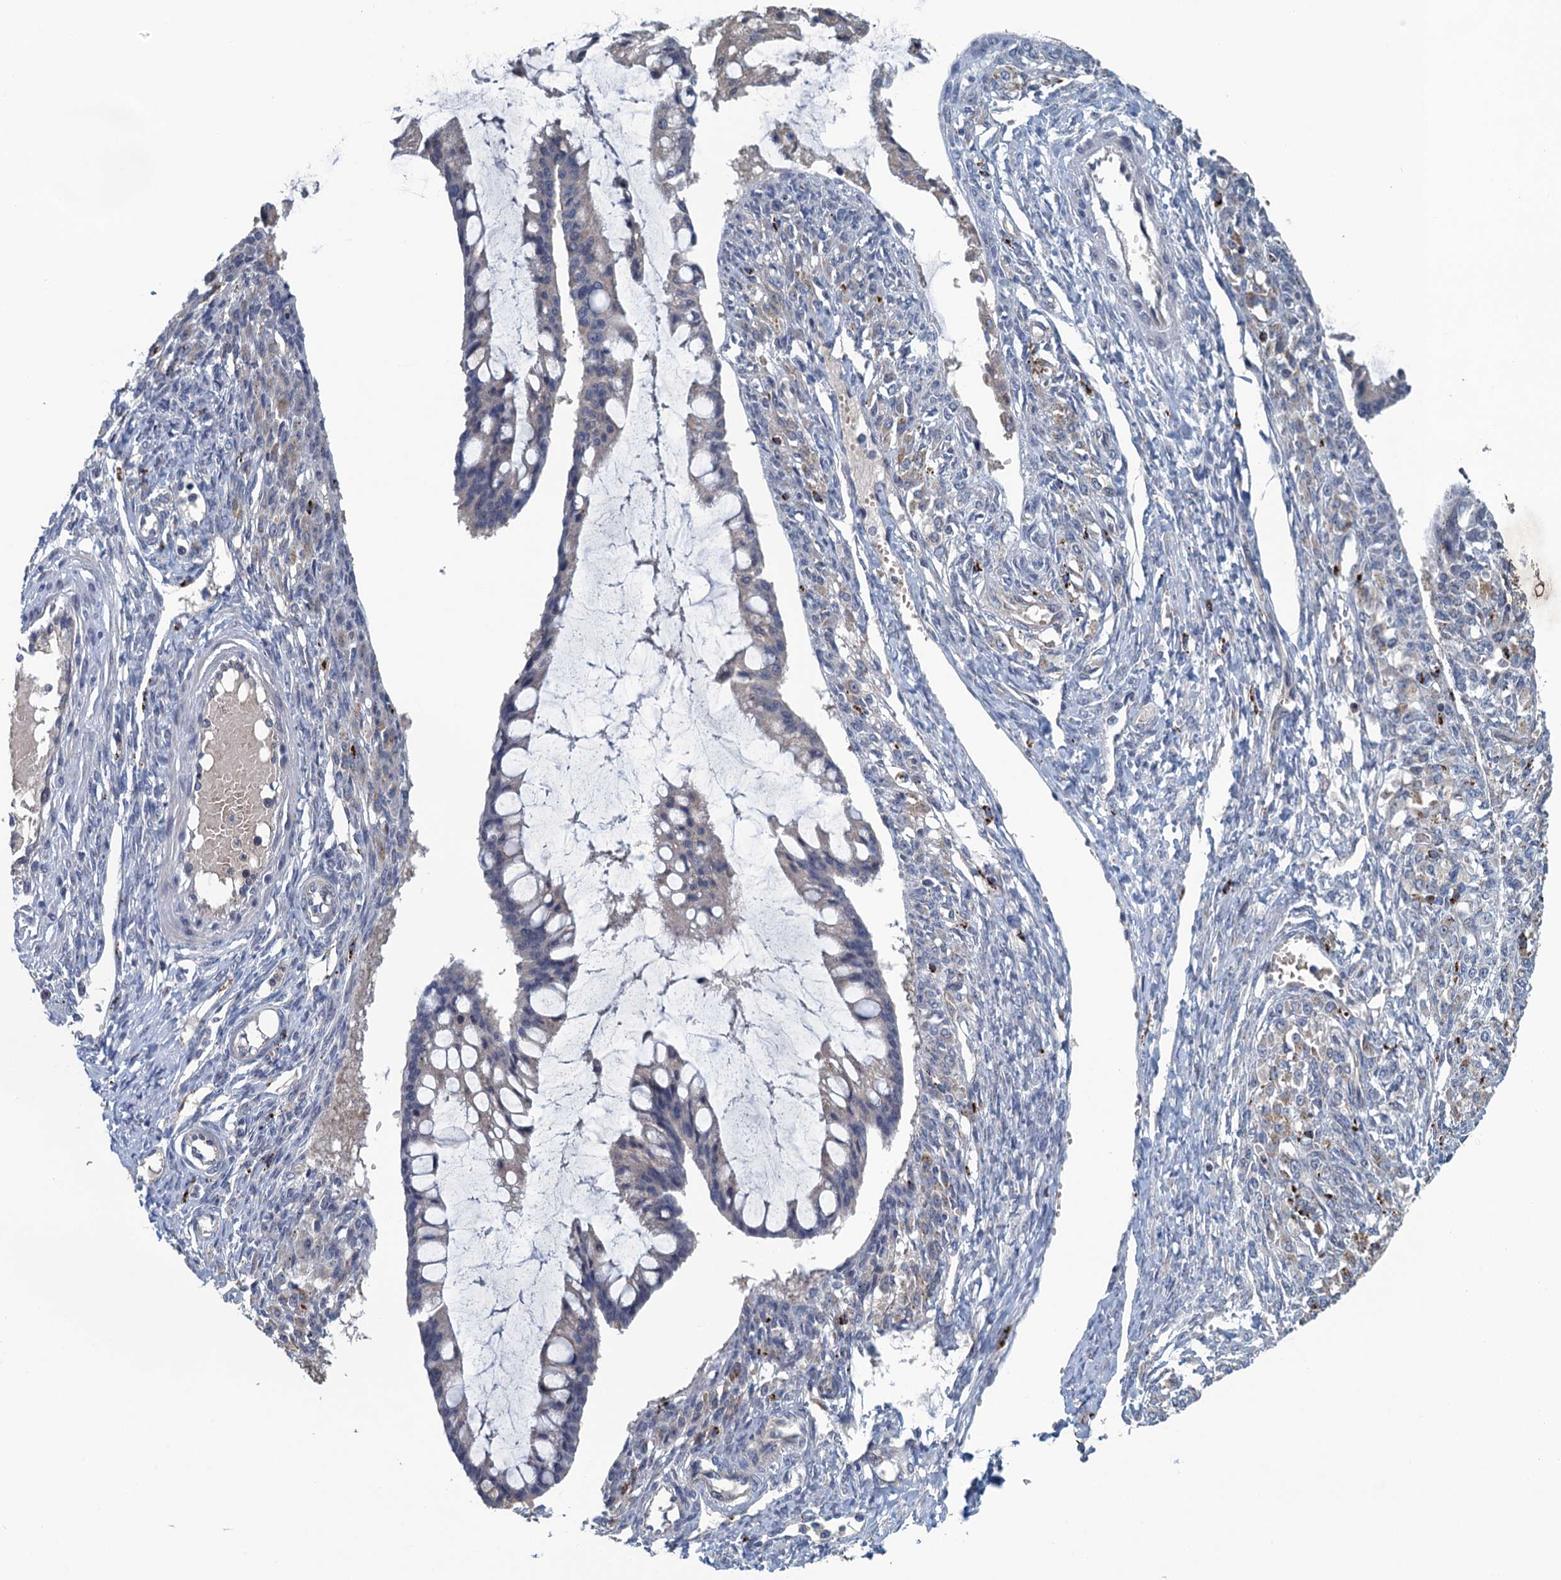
{"staining": {"intensity": "negative", "quantity": "none", "location": "none"}, "tissue": "ovarian cancer", "cell_type": "Tumor cells", "image_type": "cancer", "snomed": [{"axis": "morphology", "description": "Cystadenocarcinoma, mucinous, NOS"}, {"axis": "topography", "description": "Ovary"}], "caption": "DAB immunohistochemical staining of human mucinous cystadenocarcinoma (ovarian) exhibits no significant positivity in tumor cells.", "gene": "KBTBD8", "patient": {"sex": "female", "age": 73}}